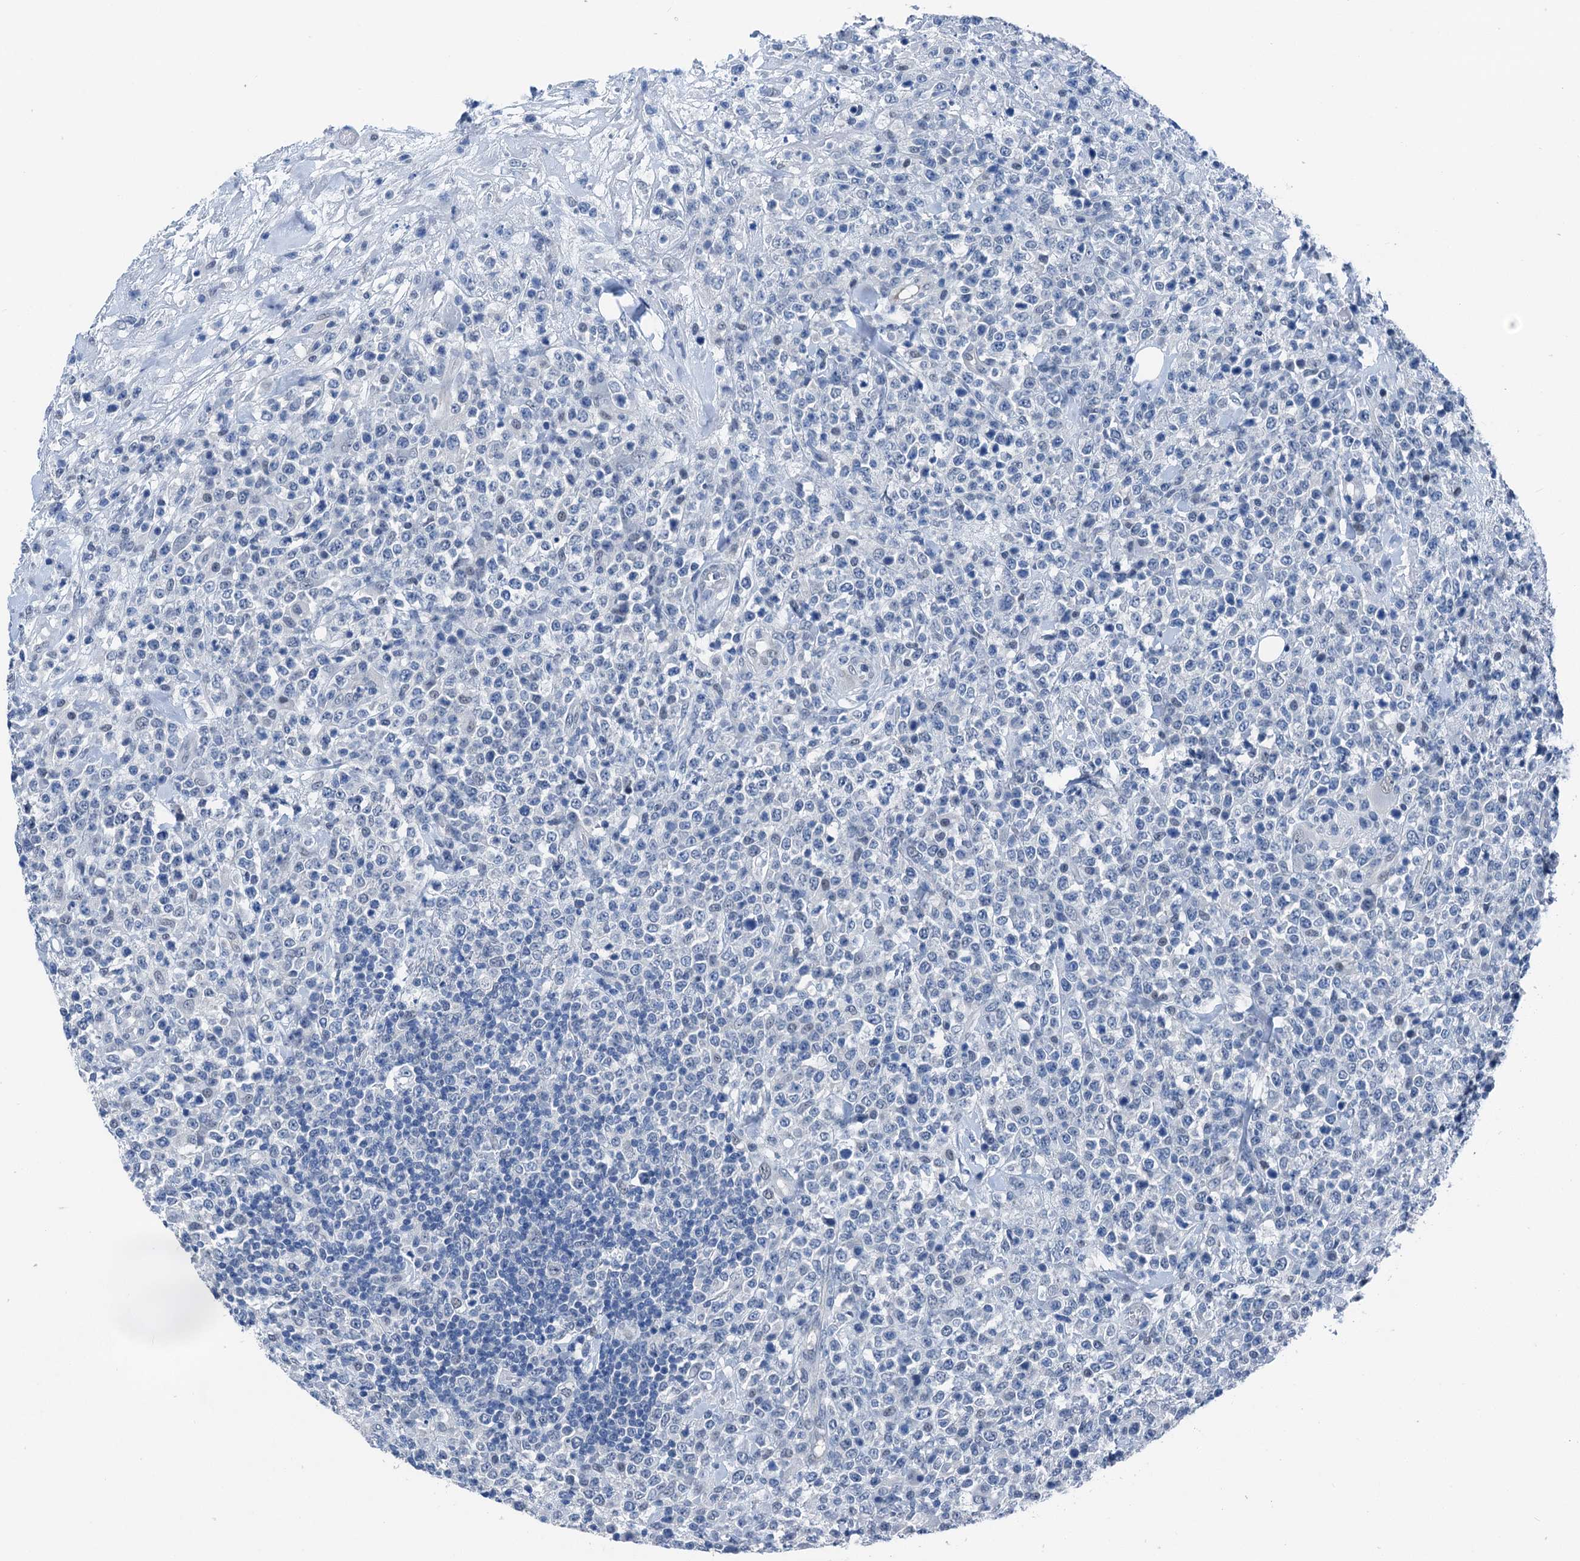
{"staining": {"intensity": "negative", "quantity": "none", "location": "none"}, "tissue": "lymphoma", "cell_type": "Tumor cells", "image_type": "cancer", "snomed": [{"axis": "morphology", "description": "Malignant lymphoma, non-Hodgkin's type, High grade"}, {"axis": "topography", "description": "Colon"}], "caption": "Immunohistochemistry of high-grade malignant lymphoma, non-Hodgkin's type displays no staining in tumor cells. Nuclei are stained in blue.", "gene": "CBLN3", "patient": {"sex": "female", "age": 53}}